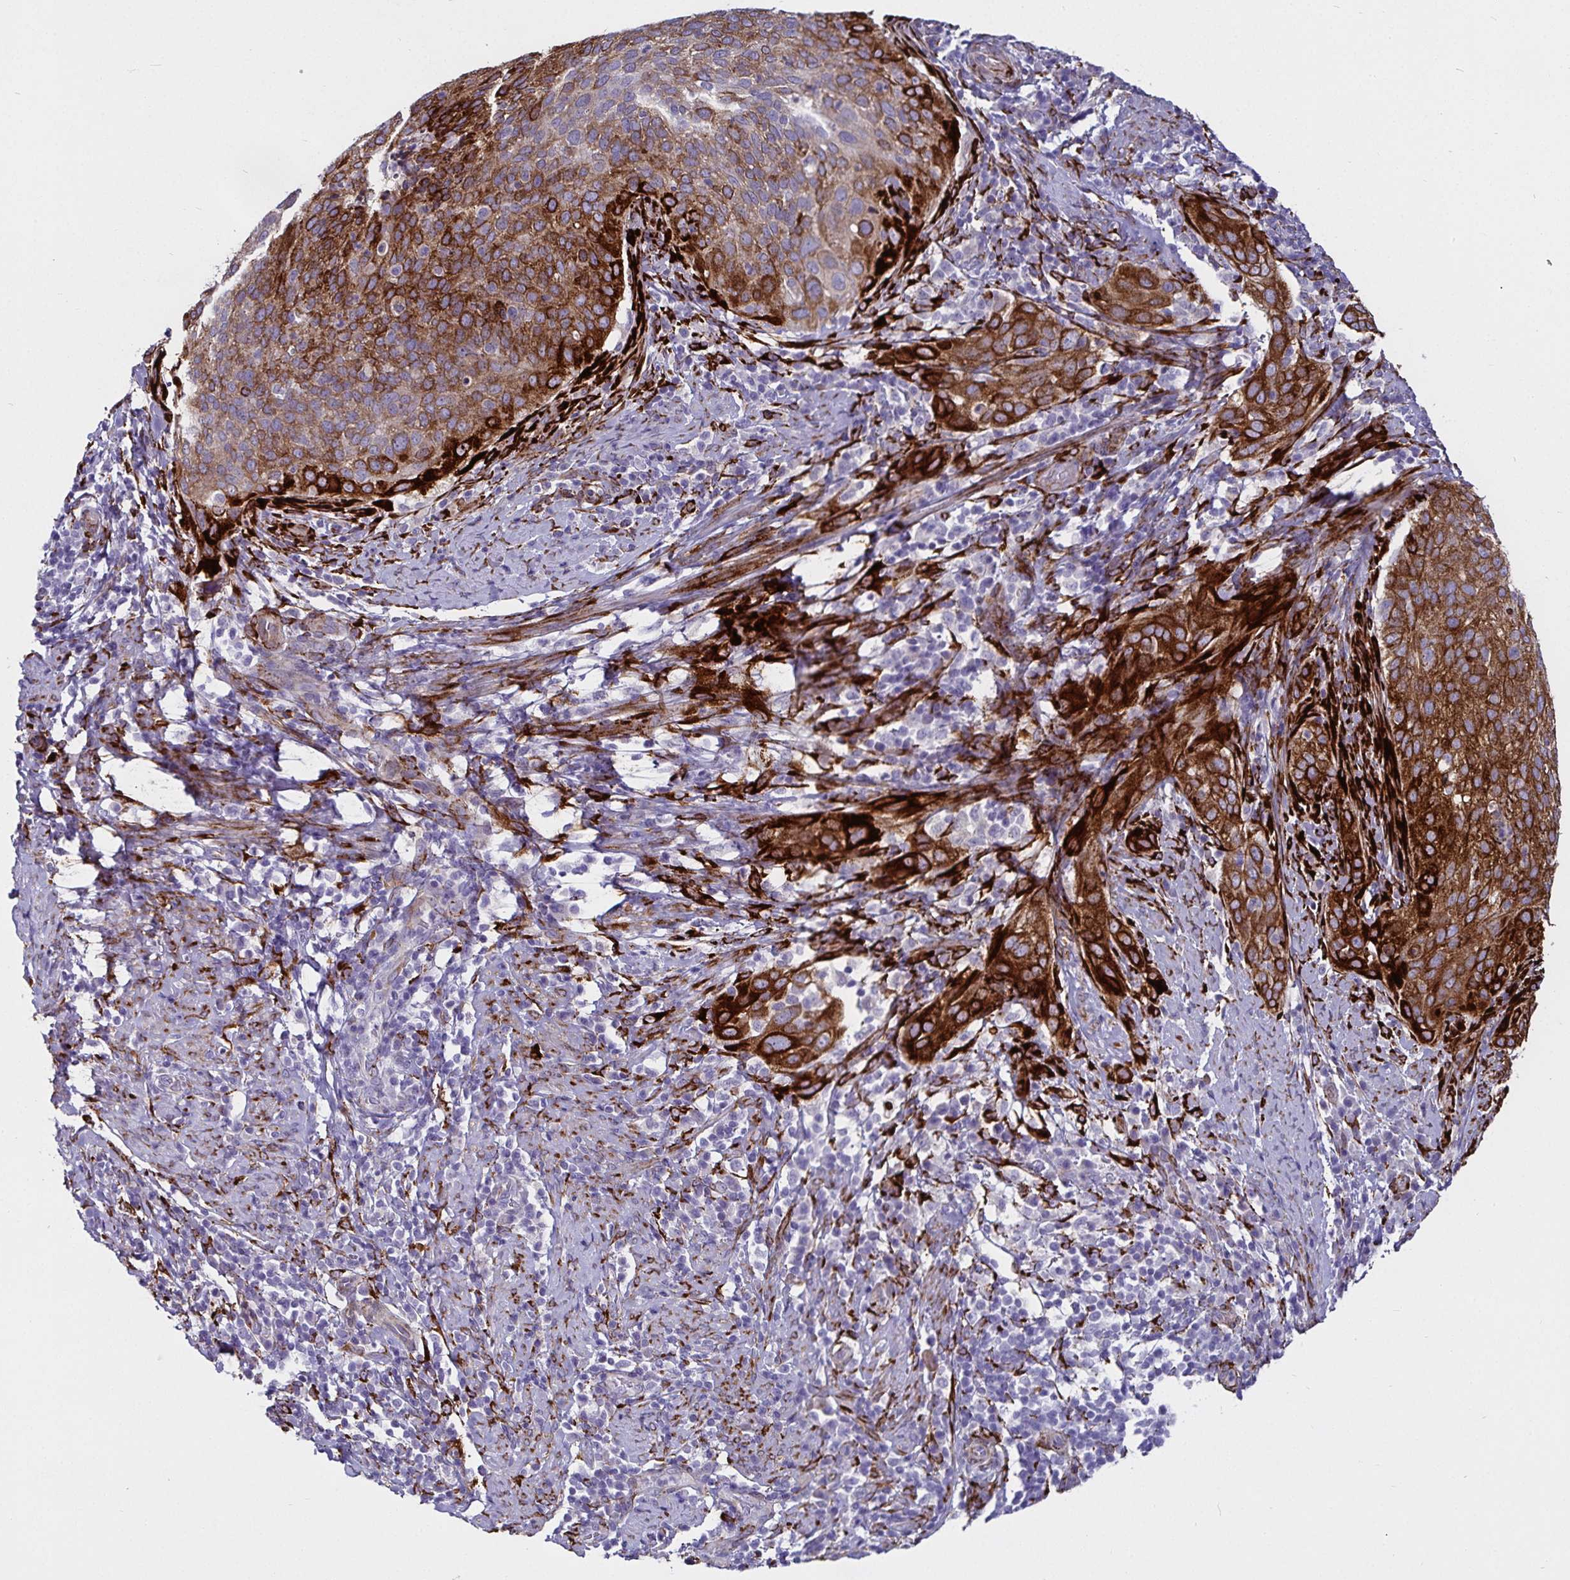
{"staining": {"intensity": "strong", "quantity": ">75%", "location": "cytoplasmic/membranous"}, "tissue": "cervical cancer", "cell_type": "Tumor cells", "image_type": "cancer", "snomed": [{"axis": "morphology", "description": "Squamous cell carcinoma, NOS"}, {"axis": "topography", "description": "Cervix"}], "caption": "Immunohistochemistry (DAB (3,3'-diaminobenzidine)) staining of cervical cancer shows strong cytoplasmic/membranous protein positivity in about >75% of tumor cells.", "gene": "P4HA2", "patient": {"sex": "female", "age": 38}}